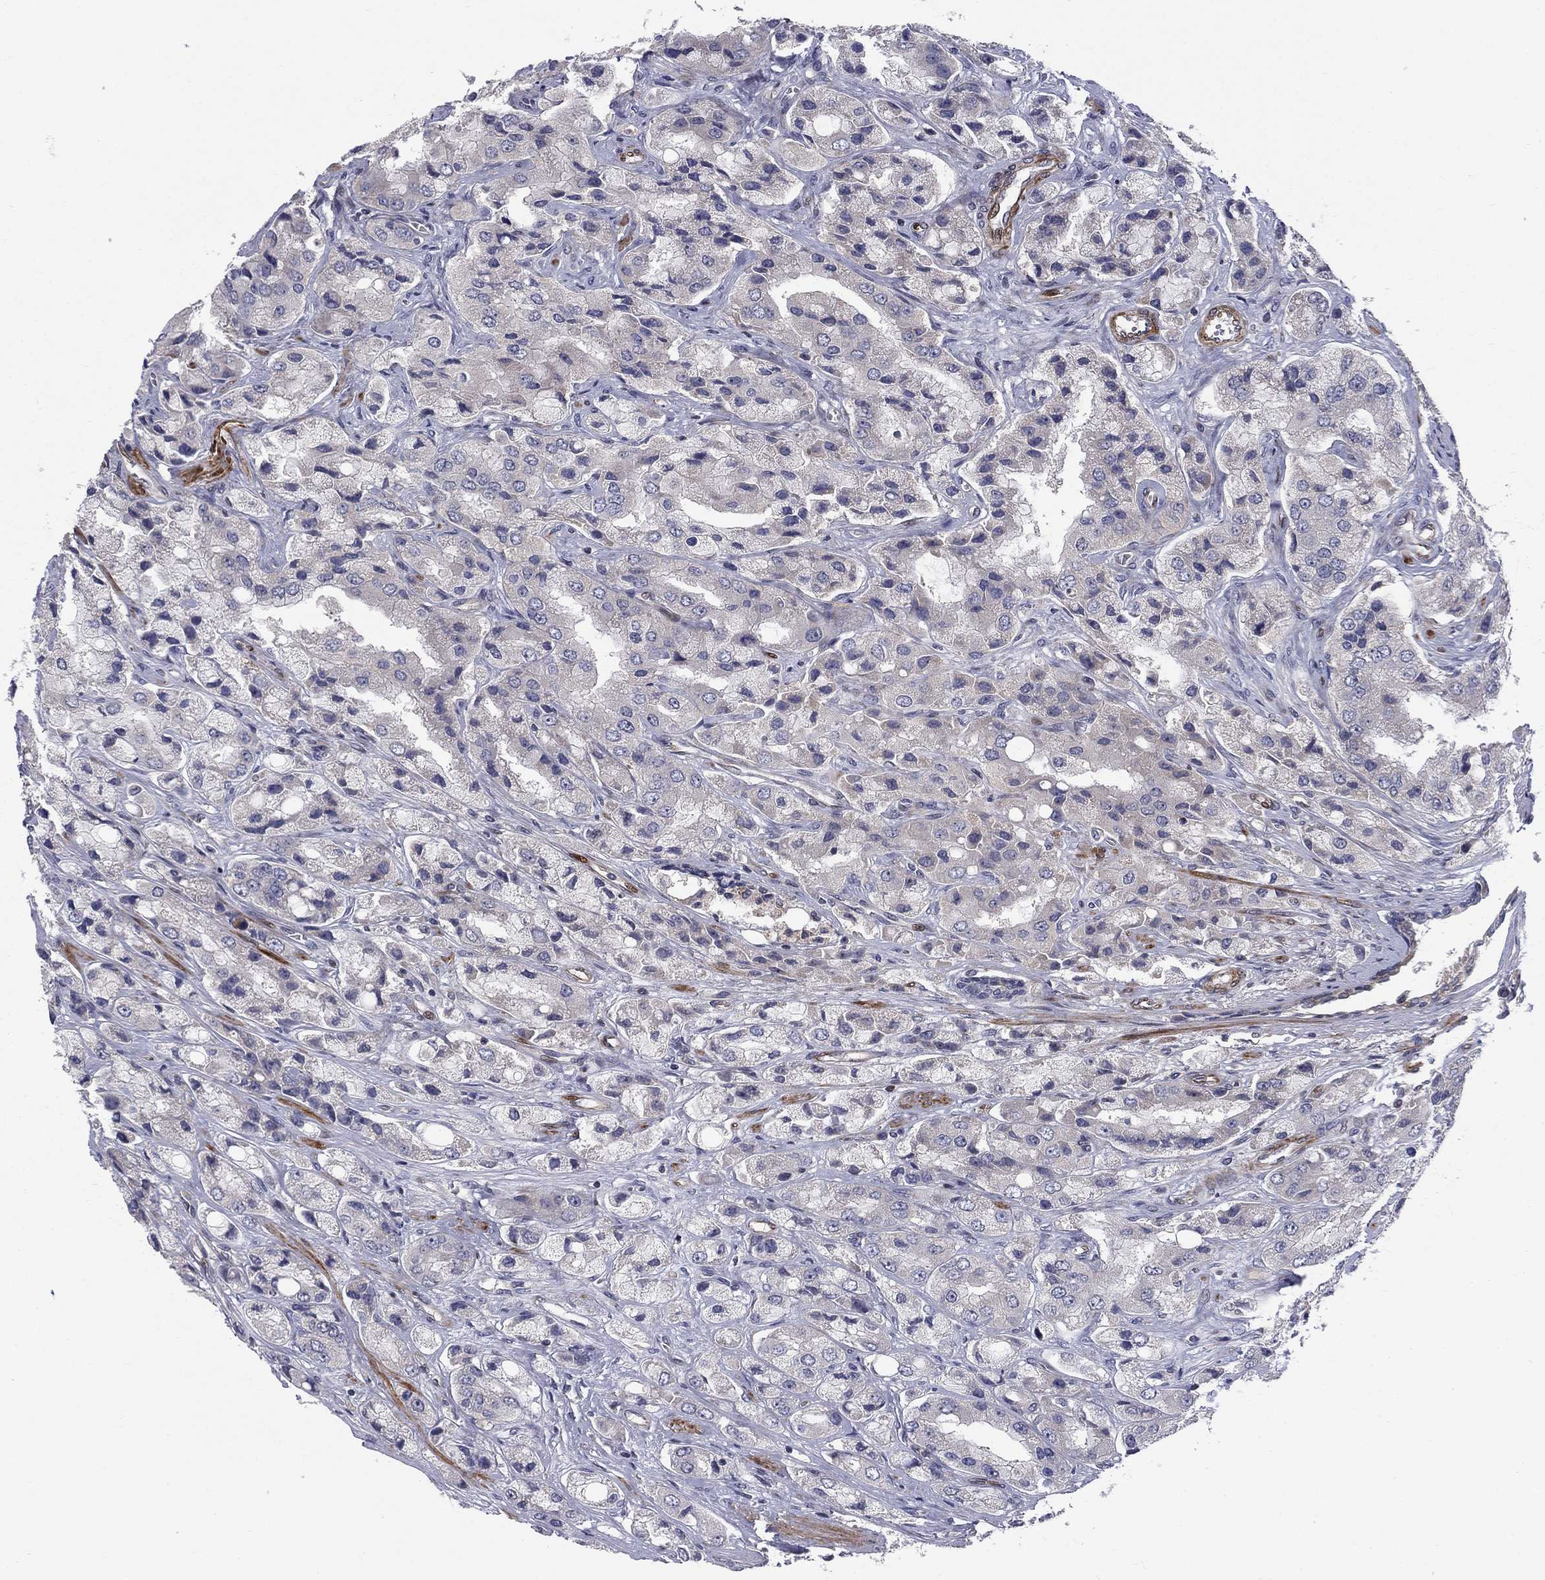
{"staining": {"intensity": "negative", "quantity": "none", "location": "none"}, "tissue": "prostate cancer", "cell_type": "Tumor cells", "image_type": "cancer", "snomed": [{"axis": "morphology", "description": "Adenocarcinoma, Low grade"}, {"axis": "topography", "description": "Prostate"}], "caption": "Photomicrograph shows no protein staining in tumor cells of prostate adenocarcinoma (low-grade) tissue.", "gene": "MIOS", "patient": {"sex": "male", "age": 69}}